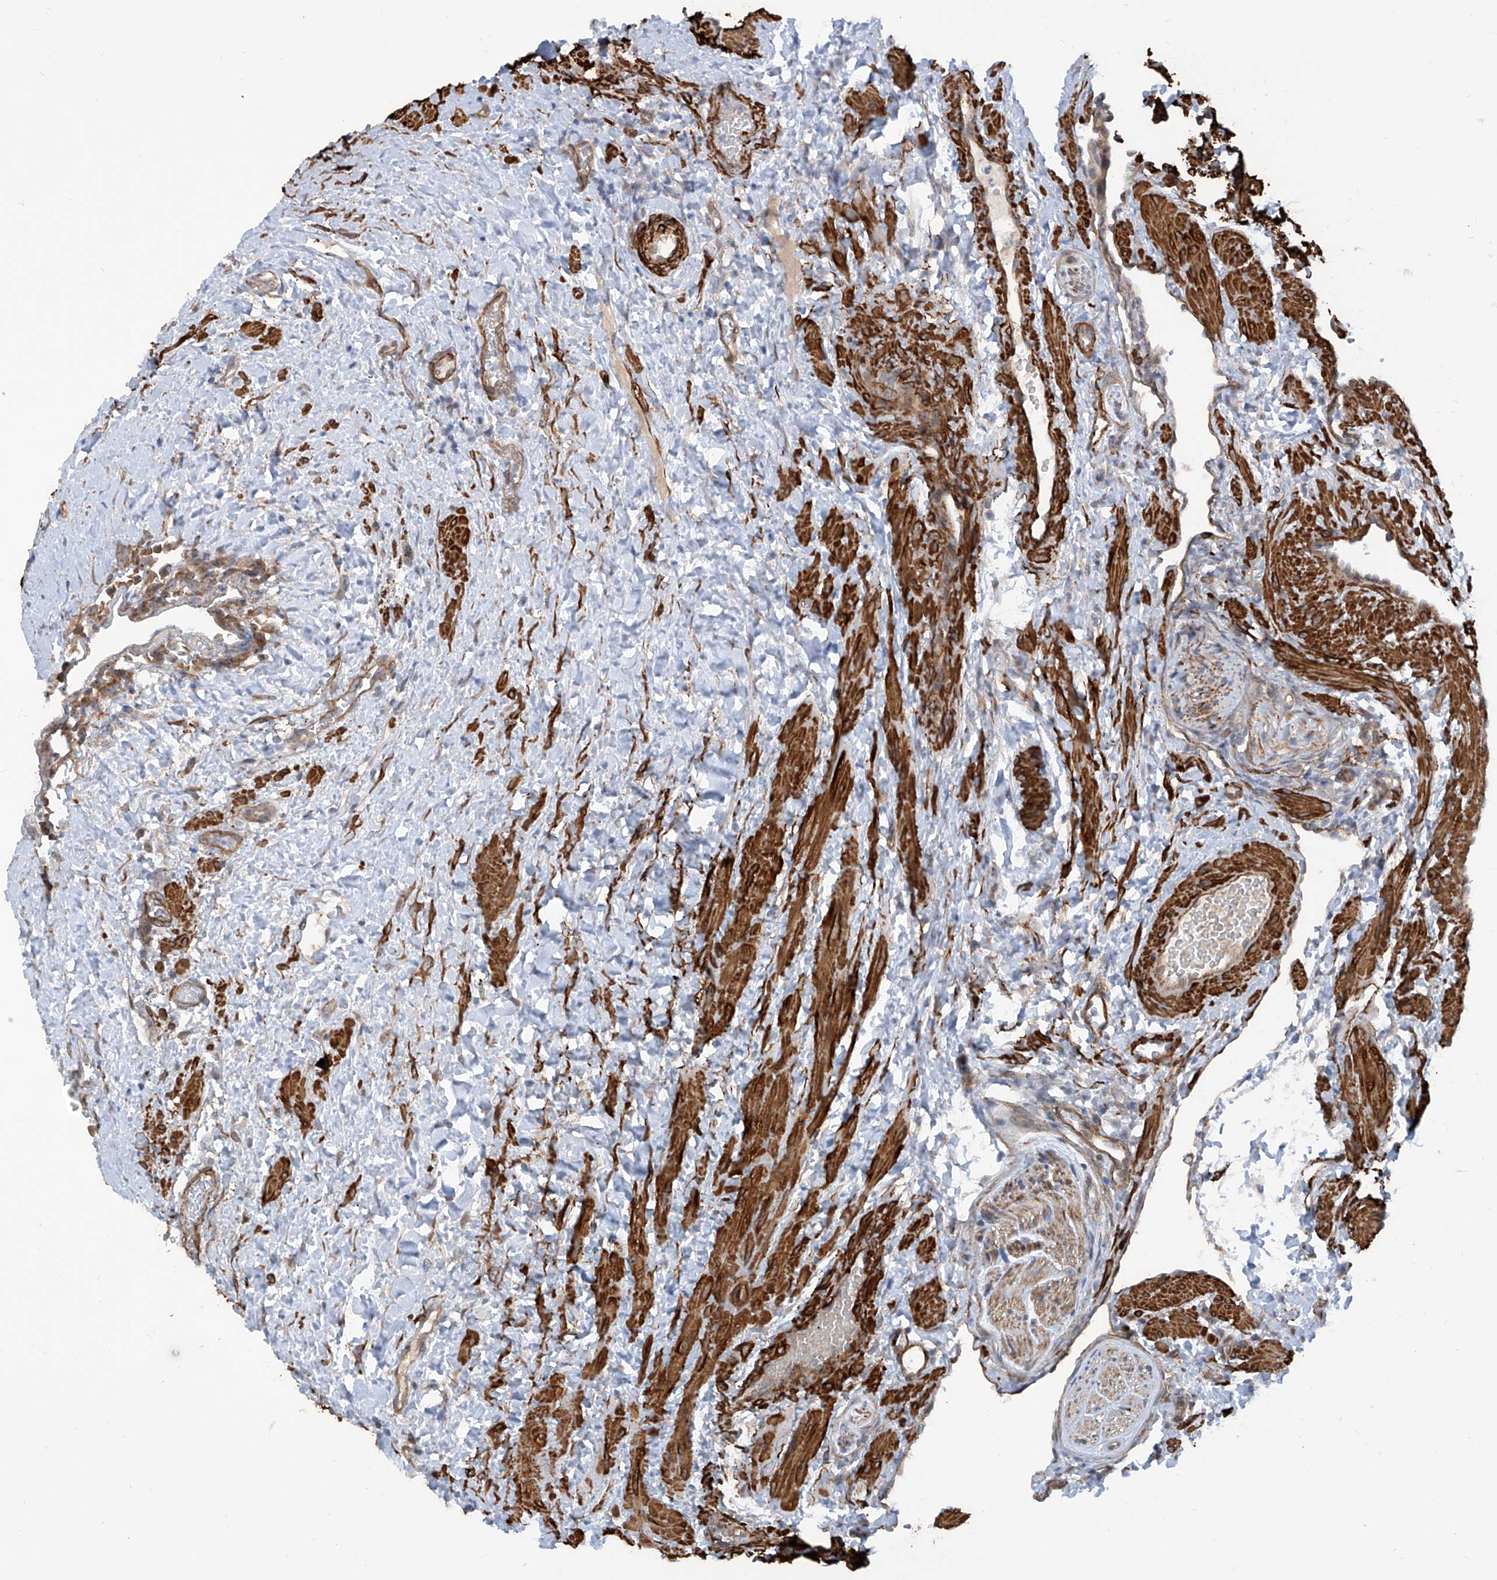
{"staining": {"intensity": "weak", "quantity": "25%-75%", "location": "cytoplasmic/membranous"}, "tissue": "ovary", "cell_type": "Follicle cells", "image_type": "normal", "snomed": [{"axis": "morphology", "description": "Normal tissue, NOS"}, {"axis": "morphology", "description": "Cyst, NOS"}, {"axis": "topography", "description": "Ovary"}], "caption": "IHC staining of benign ovary, which demonstrates low levels of weak cytoplasmic/membranous positivity in about 25%-75% of follicle cells indicating weak cytoplasmic/membranous protein expression. The staining was performed using DAB (brown) for protein detection and nuclei were counterstained in hematoxylin (blue).", "gene": "ZNF490", "patient": {"sex": "female", "age": 33}}